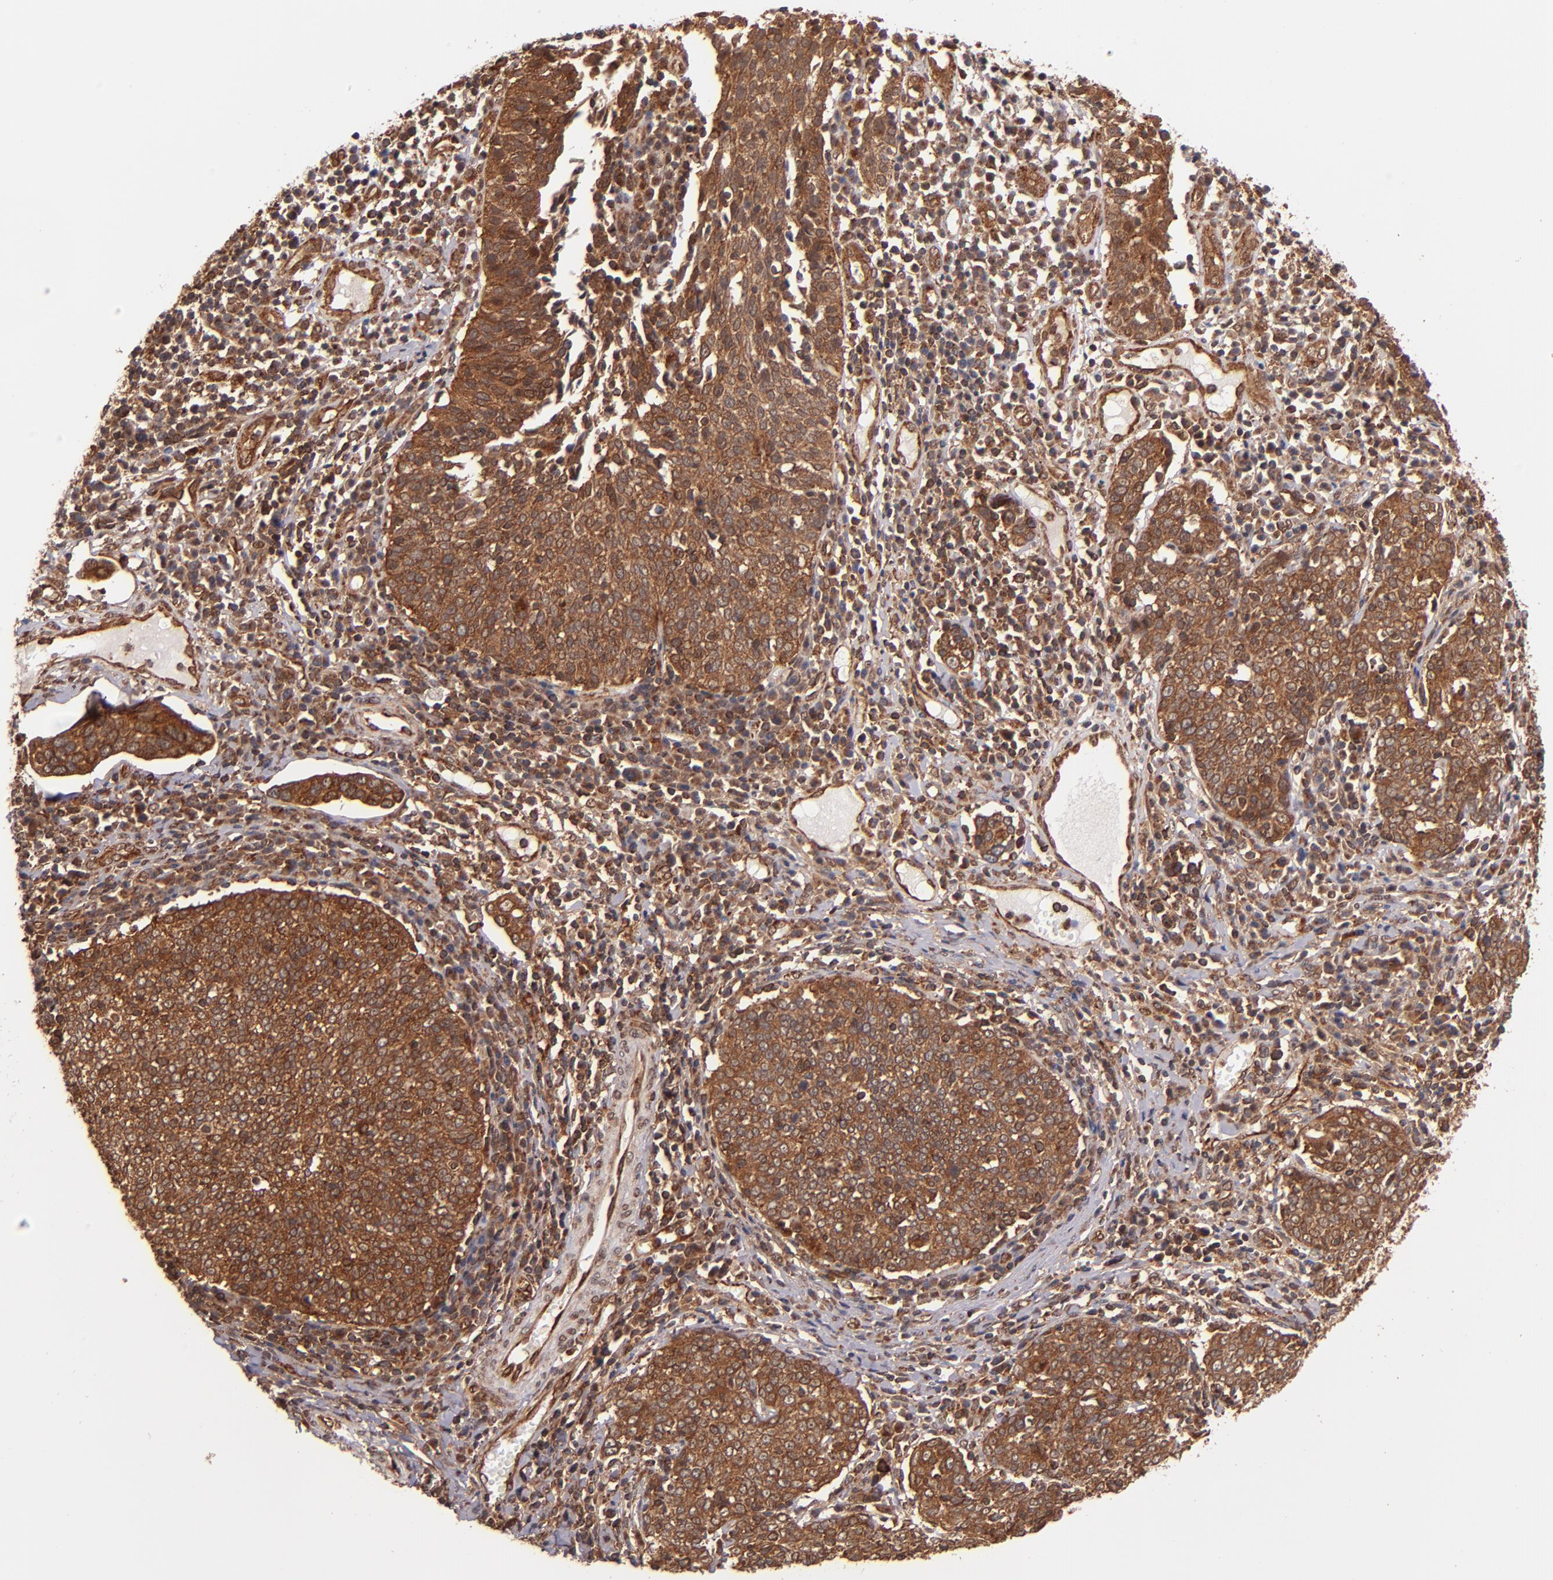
{"staining": {"intensity": "strong", "quantity": ">75%", "location": "cytoplasmic/membranous"}, "tissue": "cervical cancer", "cell_type": "Tumor cells", "image_type": "cancer", "snomed": [{"axis": "morphology", "description": "Squamous cell carcinoma, NOS"}, {"axis": "topography", "description": "Cervix"}], "caption": "High-power microscopy captured an IHC image of cervical cancer (squamous cell carcinoma), revealing strong cytoplasmic/membranous staining in about >75% of tumor cells.", "gene": "STX8", "patient": {"sex": "female", "age": 40}}